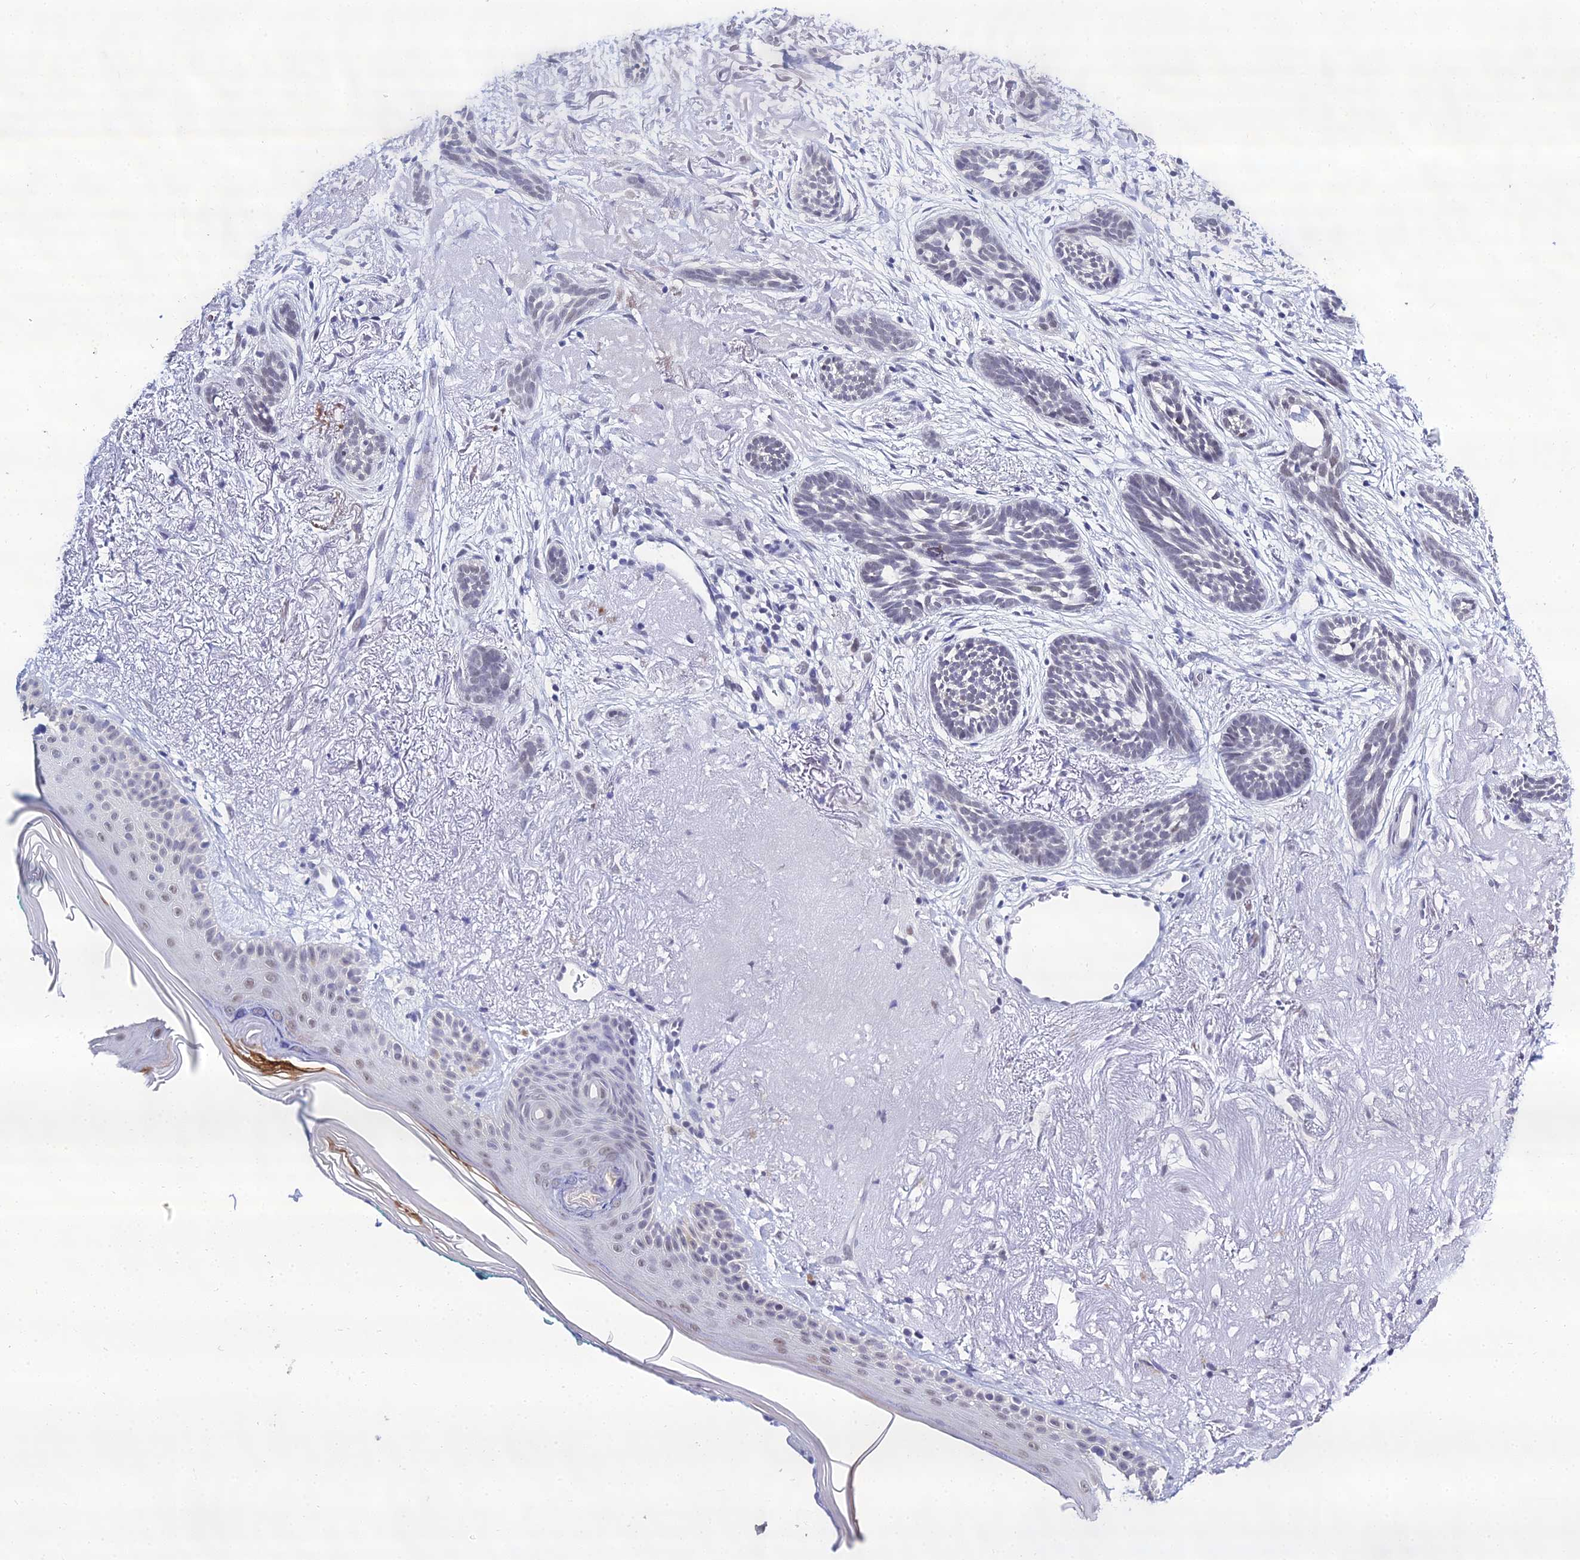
{"staining": {"intensity": "negative", "quantity": "none", "location": "none"}, "tissue": "skin cancer", "cell_type": "Tumor cells", "image_type": "cancer", "snomed": [{"axis": "morphology", "description": "Basal cell carcinoma"}, {"axis": "topography", "description": "Skin"}], "caption": "Human skin cancer (basal cell carcinoma) stained for a protein using IHC shows no expression in tumor cells.", "gene": "PPP4R2", "patient": {"sex": "male", "age": 71}}